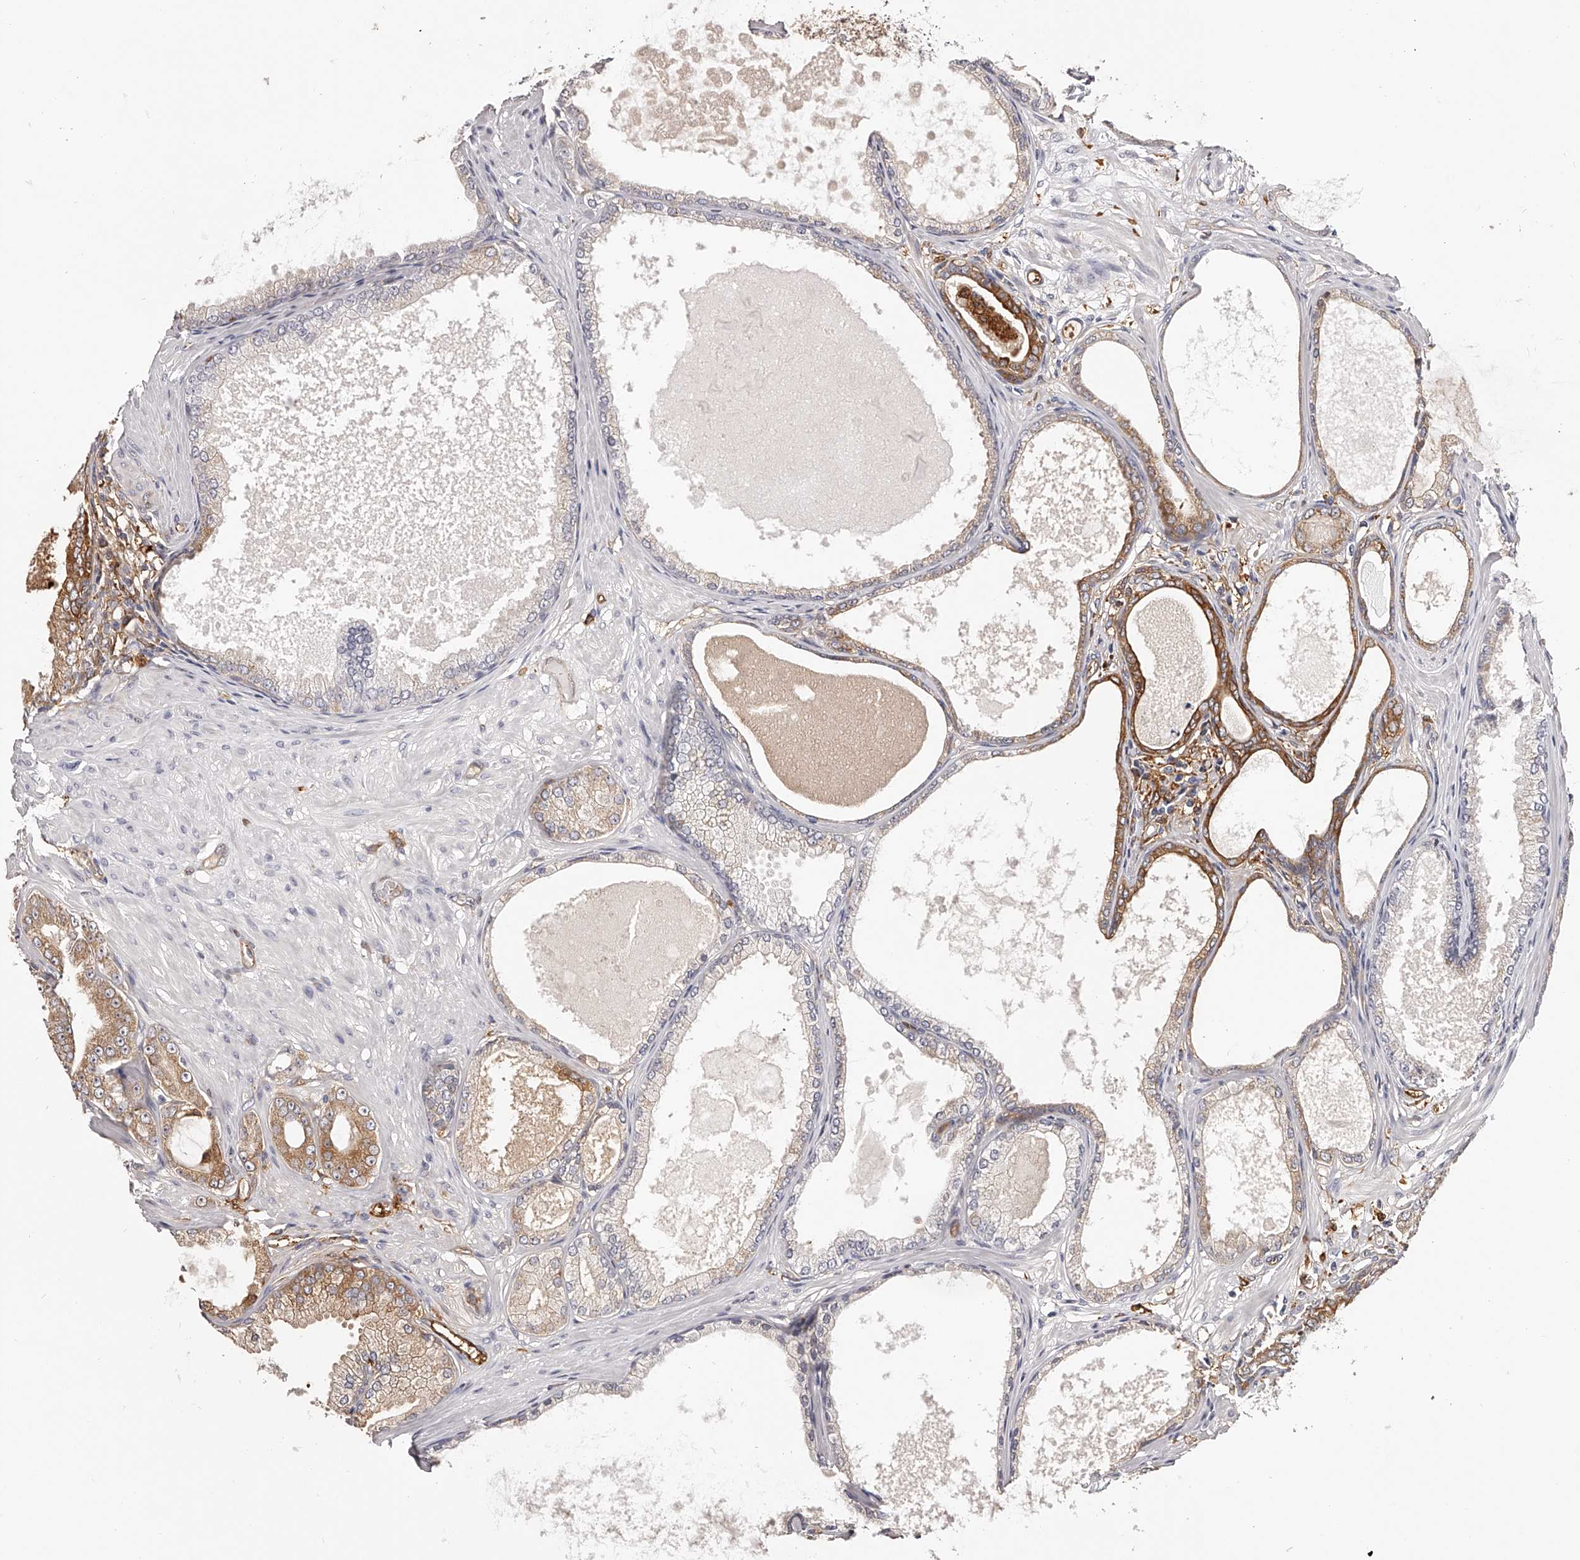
{"staining": {"intensity": "moderate", "quantity": ">75%", "location": "cytoplasmic/membranous"}, "tissue": "prostate cancer", "cell_type": "Tumor cells", "image_type": "cancer", "snomed": [{"axis": "morphology", "description": "Adenocarcinoma, Low grade"}, {"axis": "topography", "description": "Prostate"}], "caption": "IHC (DAB) staining of human prostate low-grade adenocarcinoma displays moderate cytoplasmic/membranous protein positivity in about >75% of tumor cells. The staining was performed using DAB (3,3'-diaminobenzidine) to visualize the protein expression in brown, while the nuclei were stained in blue with hematoxylin (Magnification: 20x).", "gene": "LAP3", "patient": {"sex": "male", "age": 63}}